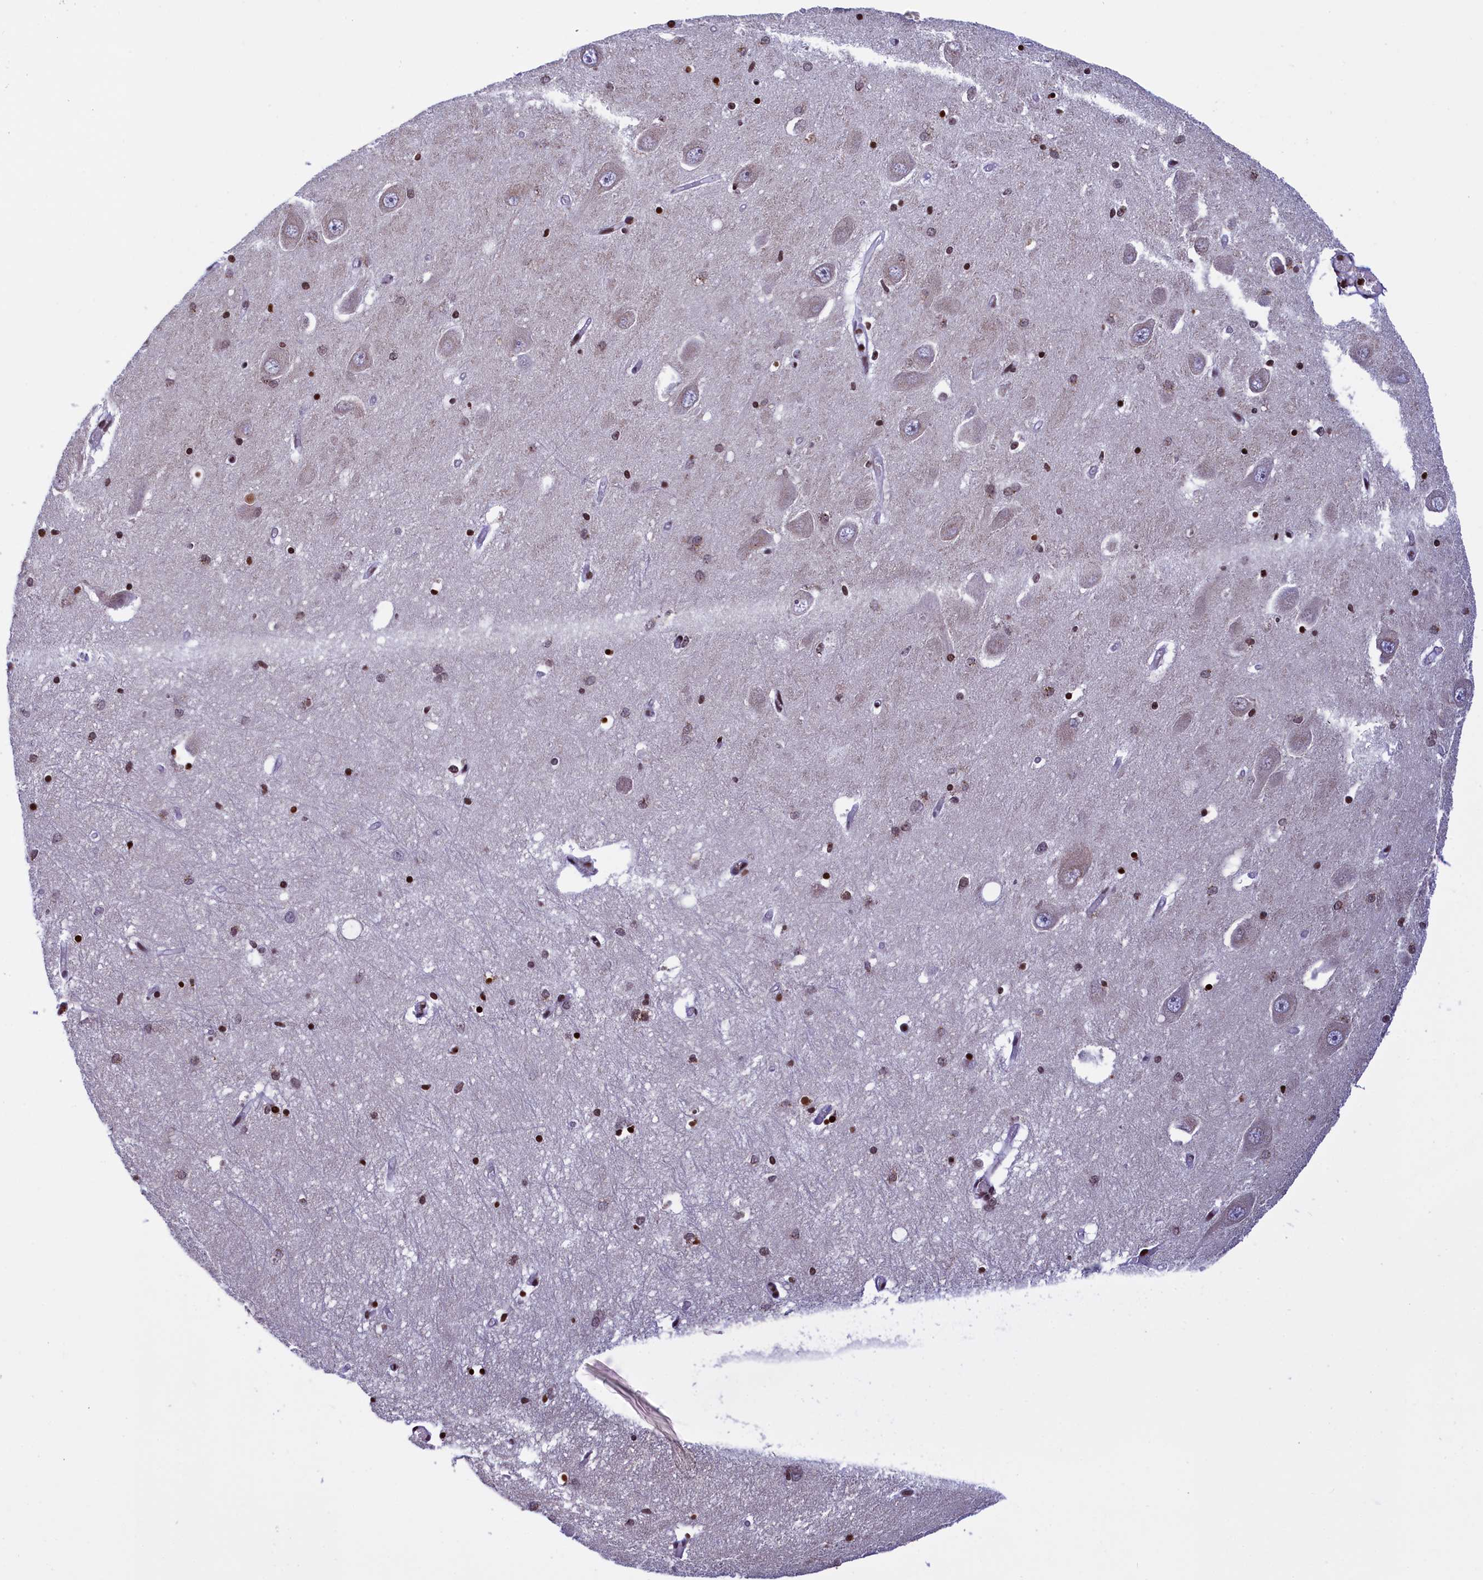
{"staining": {"intensity": "strong", "quantity": "25%-75%", "location": "nuclear"}, "tissue": "hippocampus", "cell_type": "Glial cells", "image_type": "normal", "snomed": [{"axis": "morphology", "description": "Normal tissue, NOS"}, {"axis": "topography", "description": "Hippocampus"}], "caption": "Protein expression analysis of normal human hippocampus reveals strong nuclear staining in about 25%-75% of glial cells.", "gene": "TIMM29", "patient": {"sex": "male", "age": 70}}